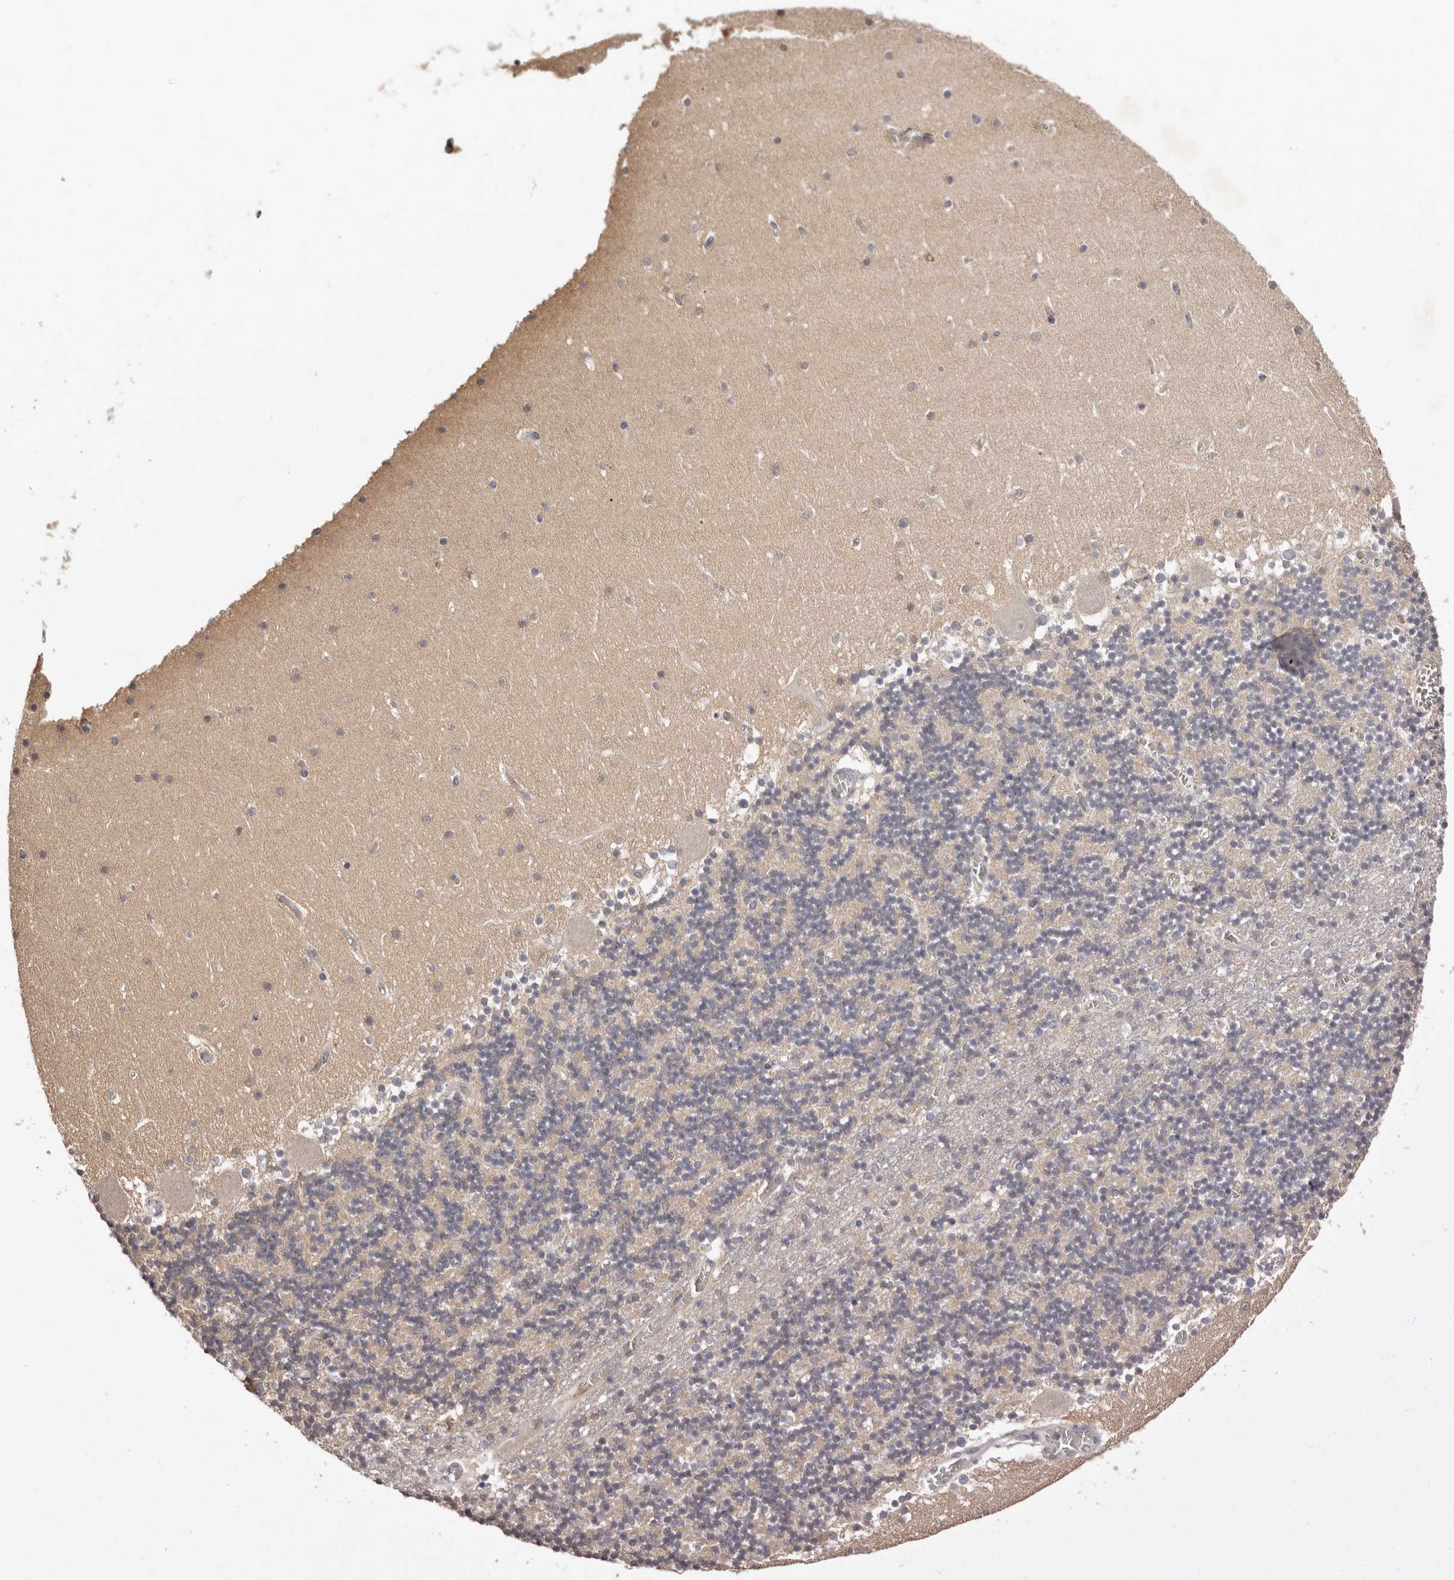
{"staining": {"intensity": "negative", "quantity": "none", "location": "none"}, "tissue": "cerebellum", "cell_type": "Cells in granular layer", "image_type": "normal", "snomed": [{"axis": "morphology", "description": "Normal tissue, NOS"}, {"axis": "topography", "description": "Cerebellum"}], "caption": "A high-resolution micrograph shows immunohistochemistry staining of normal cerebellum, which displays no significant expression in cells in granular layer. The staining was performed using DAB (3,3'-diaminobenzidine) to visualize the protein expression in brown, while the nuclei were stained in blue with hematoxylin (Magnification: 20x).", "gene": "SULT1E1", "patient": {"sex": "female", "age": 28}}